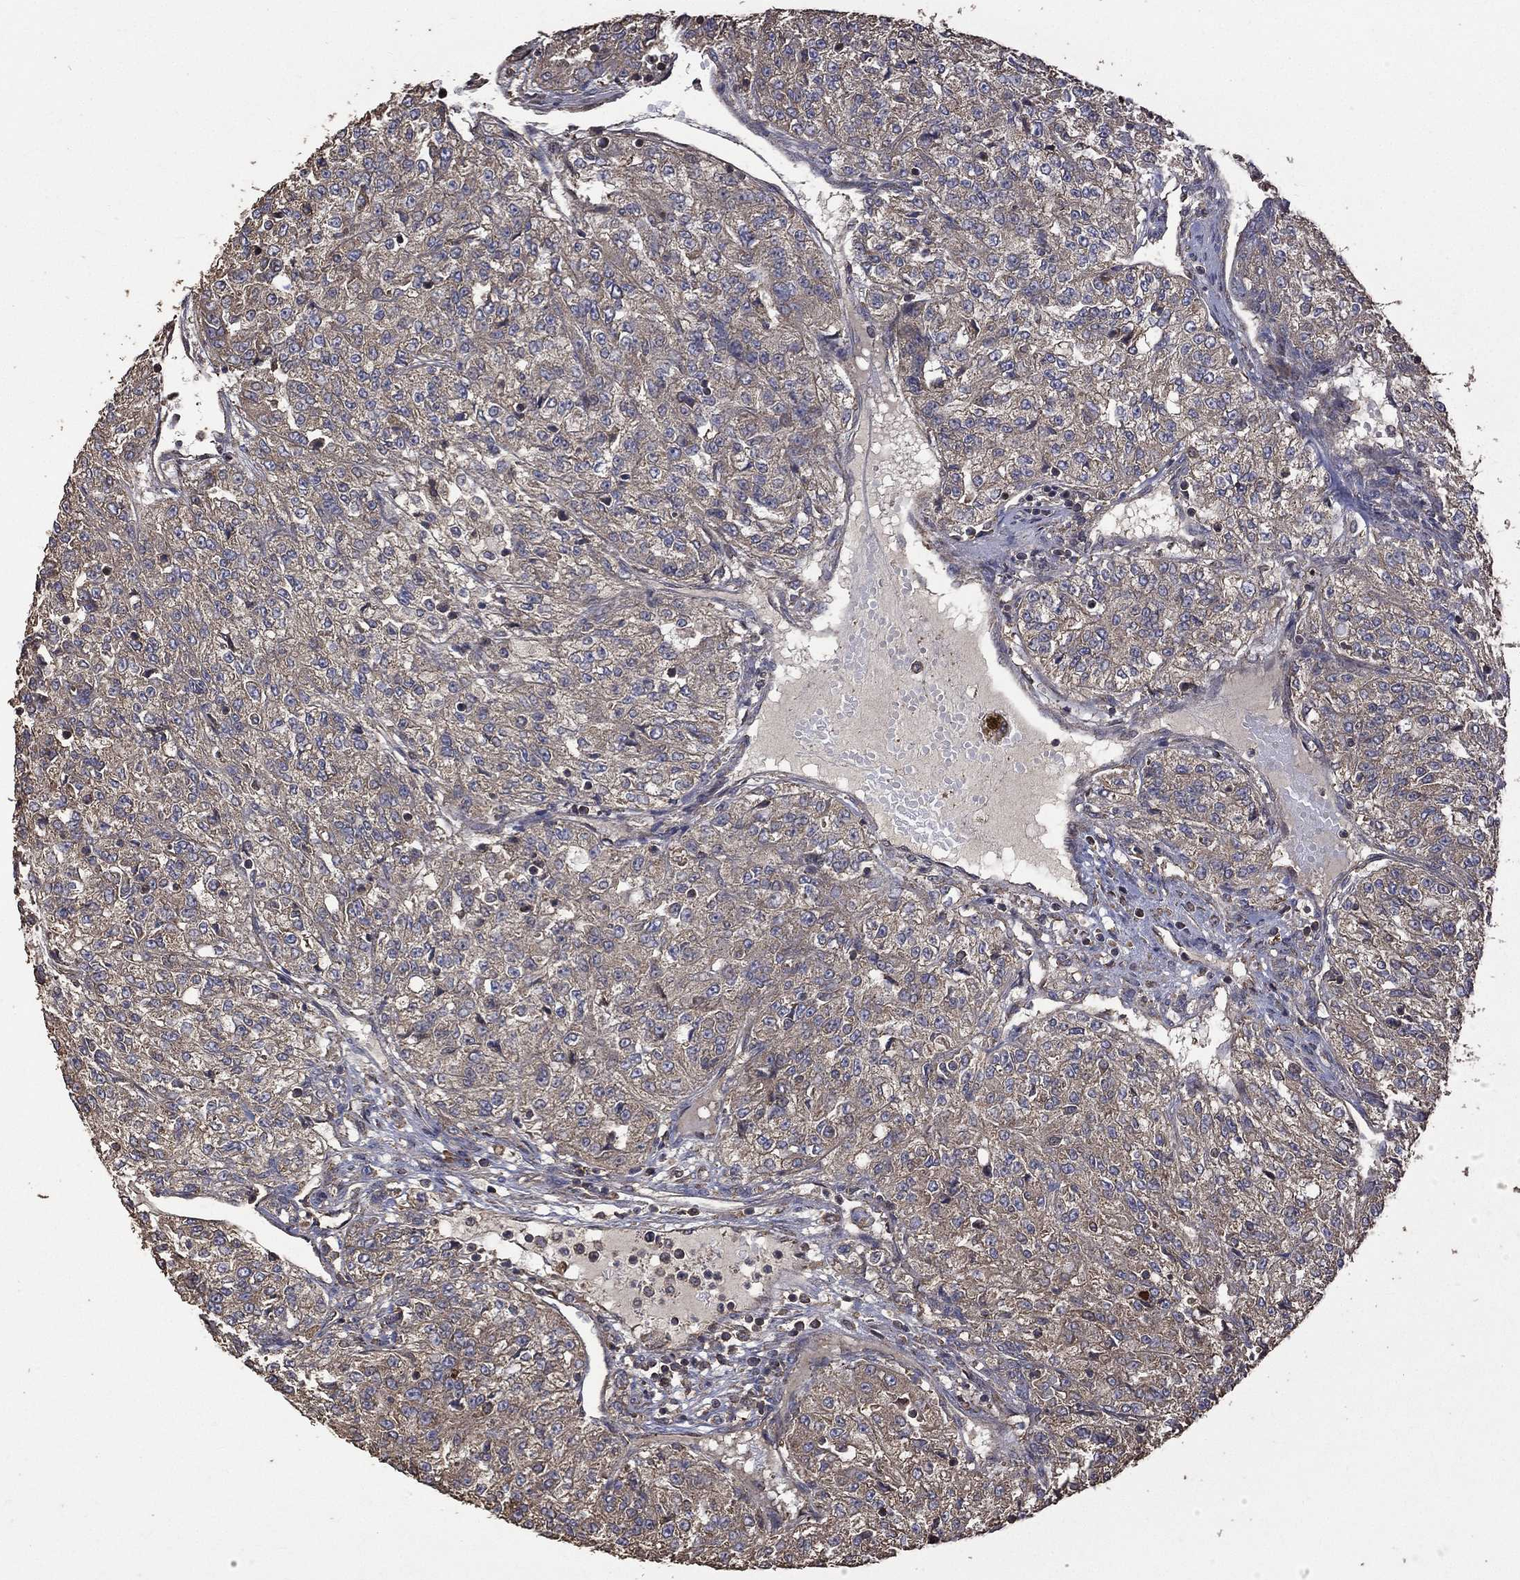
{"staining": {"intensity": "weak", "quantity": "25%-75%", "location": "cytoplasmic/membranous"}, "tissue": "renal cancer", "cell_type": "Tumor cells", "image_type": "cancer", "snomed": [{"axis": "morphology", "description": "Adenocarcinoma, NOS"}, {"axis": "topography", "description": "Kidney"}], "caption": "A photomicrograph of human renal cancer (adenocarcinoma) stained for a protein demonstrates weak cytoplasmic/membranous brown staining in tumor cells.", "gene": "METTL27", "patient": {"sex": "female", "age": 63}}